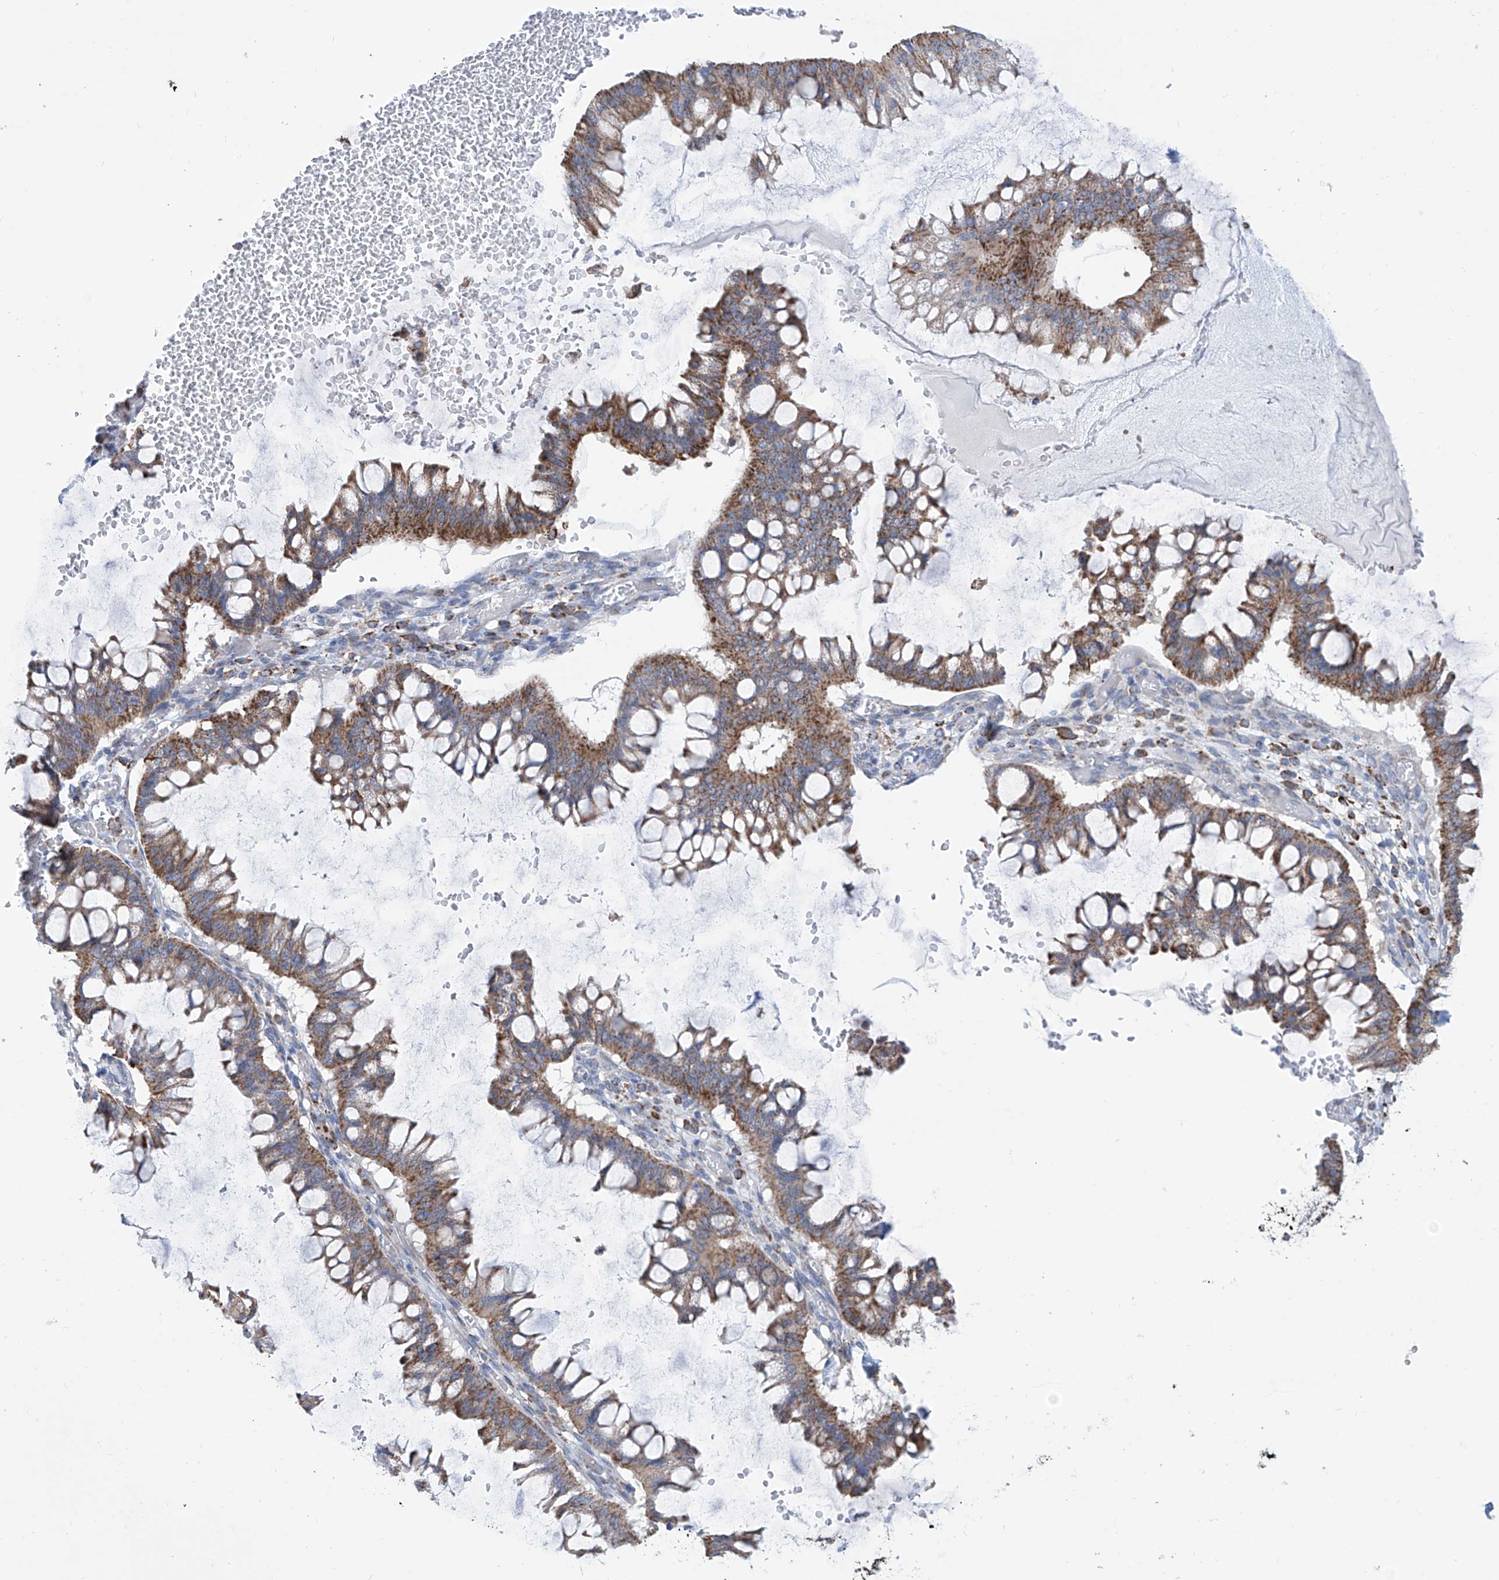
{"staining": {"intensity": "moderate", "quantity": ">75%", "location": "cytoplasmic/membranous"}, "tissue": "ovarian cancer", "cell_type": "Tumor cells", "image_type": "cancer", "snomed": [{"axis": "morphology", "description": "Cystadenocarcinoma, mucinous, NOS"}, {"axis": "topography", "description": "Ovary"}], "caption": "Protein expression analysis of human ovarian mucinous cystadenocarcinoma reveals moderate cytoplasmic/membranous positivity in about >75% of tumor cells.", "gene": "ALDH6A1", "patient": {"sex": "female", "age": 73}}